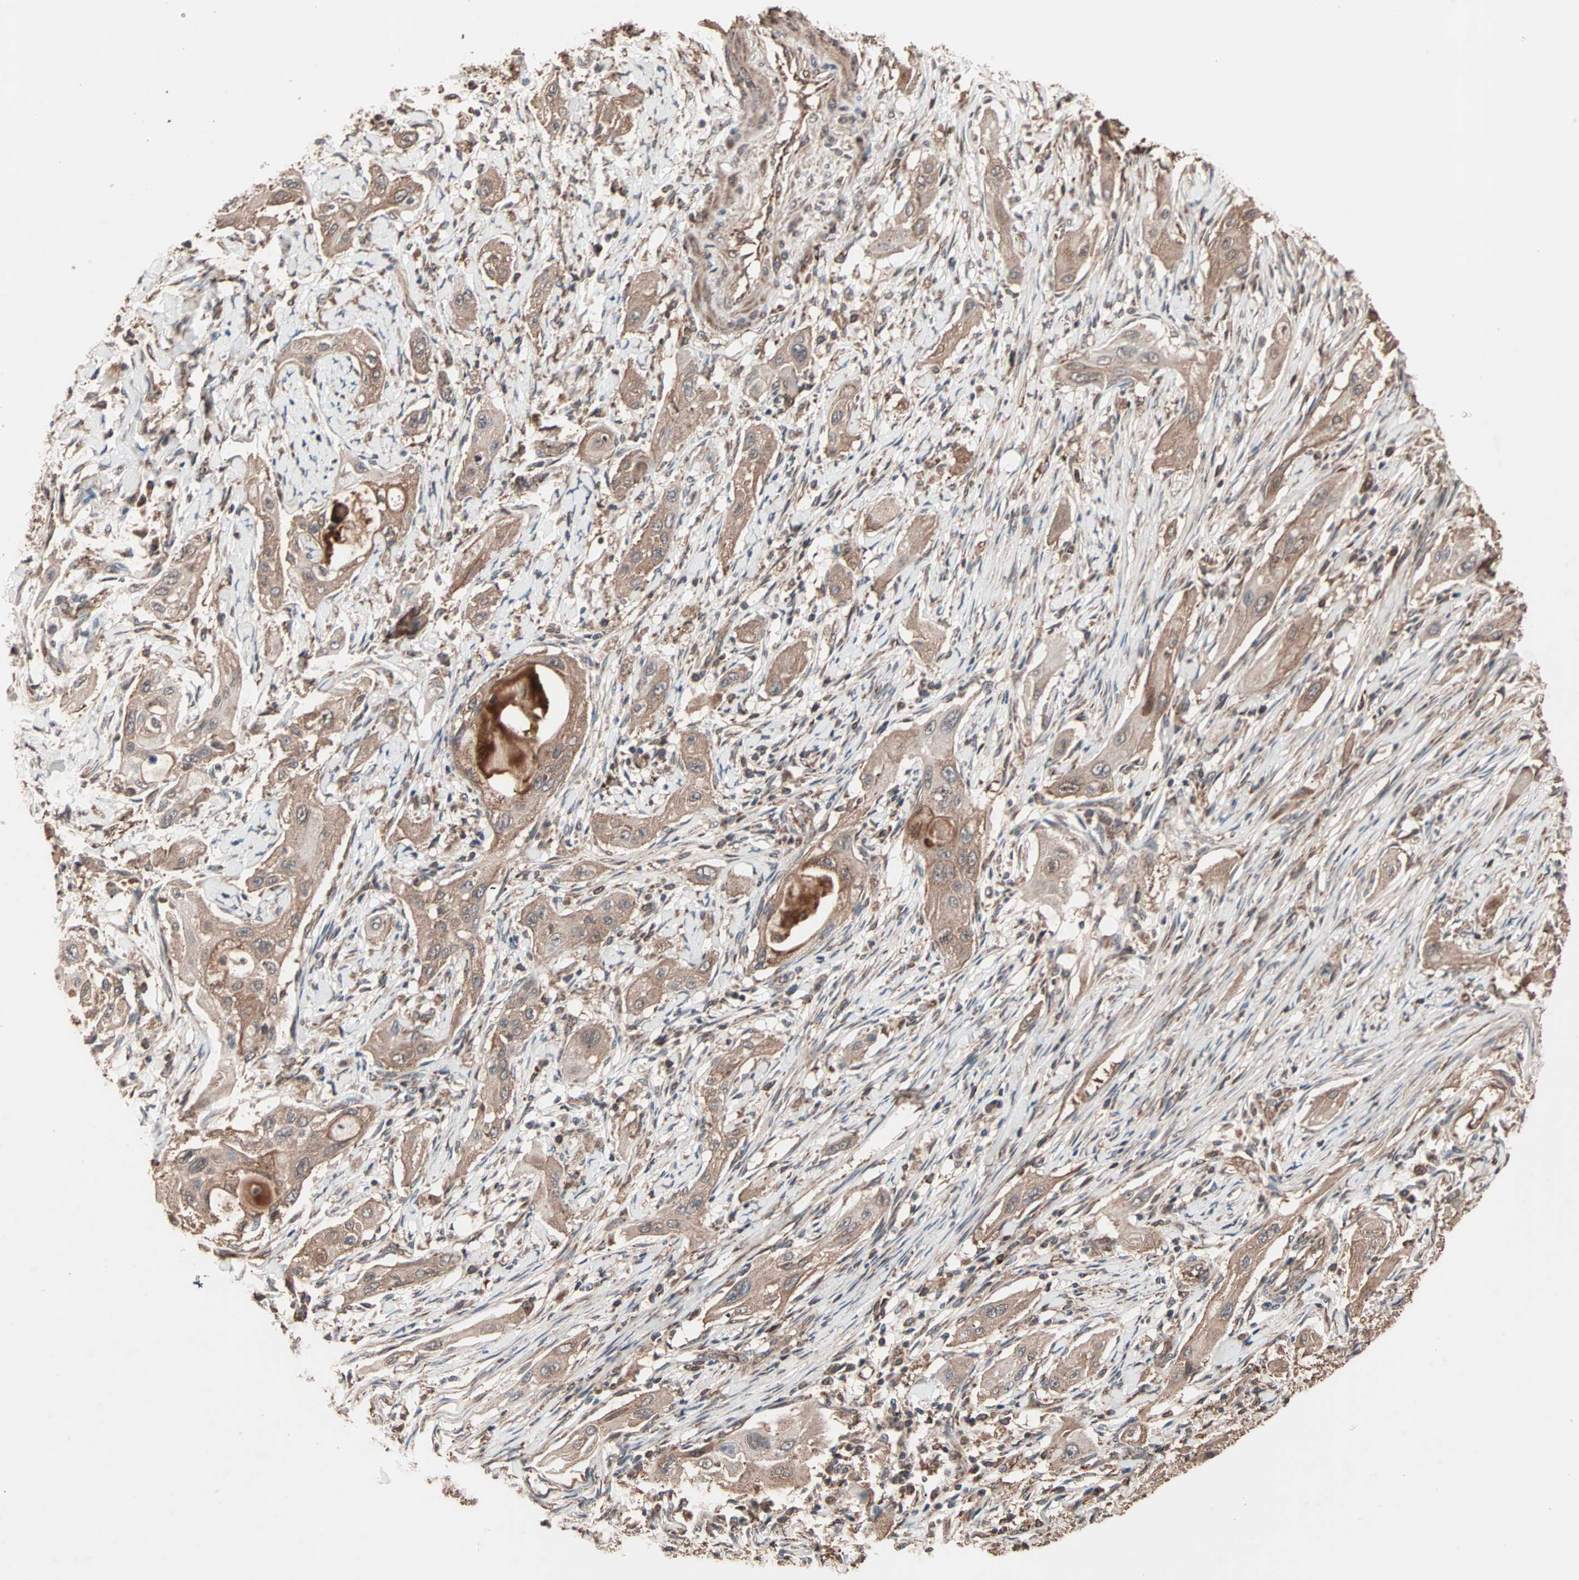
{"staining": {"intensity": "moderate", "quantity": ">75%", "location": "cytoplasmic/membranous"}, "tissue": "lung cancer", "cell_type": "Tumor cells", "image_type": "cancer", "snomed": [{"axis": "morphology", "description": "Squamous cell carcinoma, NOS"}, {"axis": "topography", "description": "Lung"}], "caption": "A brown stain shows moderate cytoplasmic/membranous staining of a protein in human lung cancer (squamous cell carcinoma) tumor cells.", "gene": "MRPL2", "patient": {"sex": "female", "age": 47}}